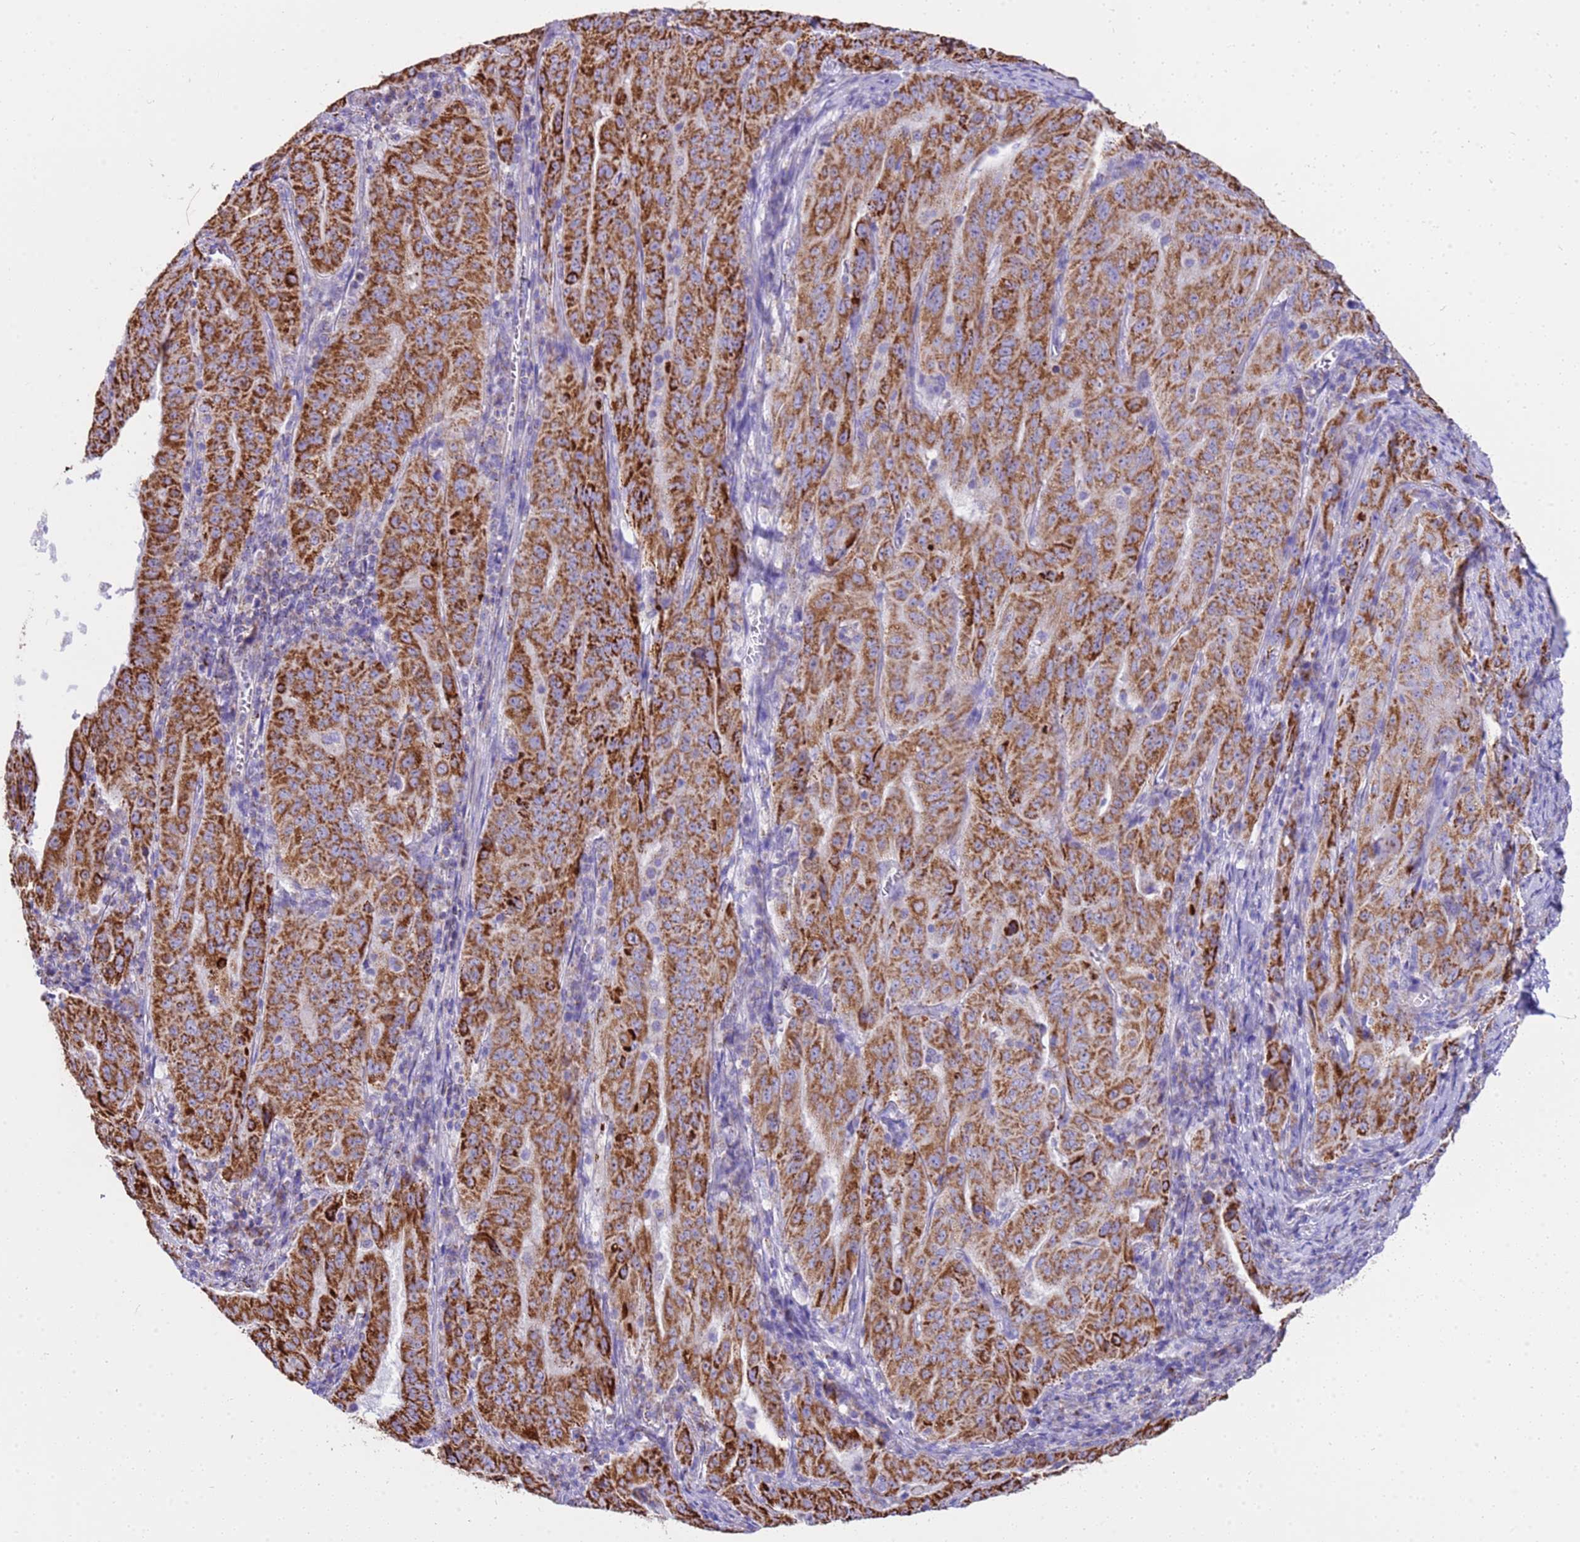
{"staining": {"intensity": "strong", "quantity": ">75%", "location": "cytoplasmic/membranous"}, "tissue": "pancreatic cancer", "cell_type": "Tumor cells", "image_type": "cancer", "snomed": [{"axis": "morphology", "description": "Adenocarcinoma, NOS"}, {"axis": "topography", "description": "Pancreas"}], "caption": "A brown stain shows strong cytoplasmic/membranous positivity of a protein in human adenocarcinoma (pancreatic) tumor cells.", "gene": "RNF165", "patient": {"sex": "male", "age": 63}}